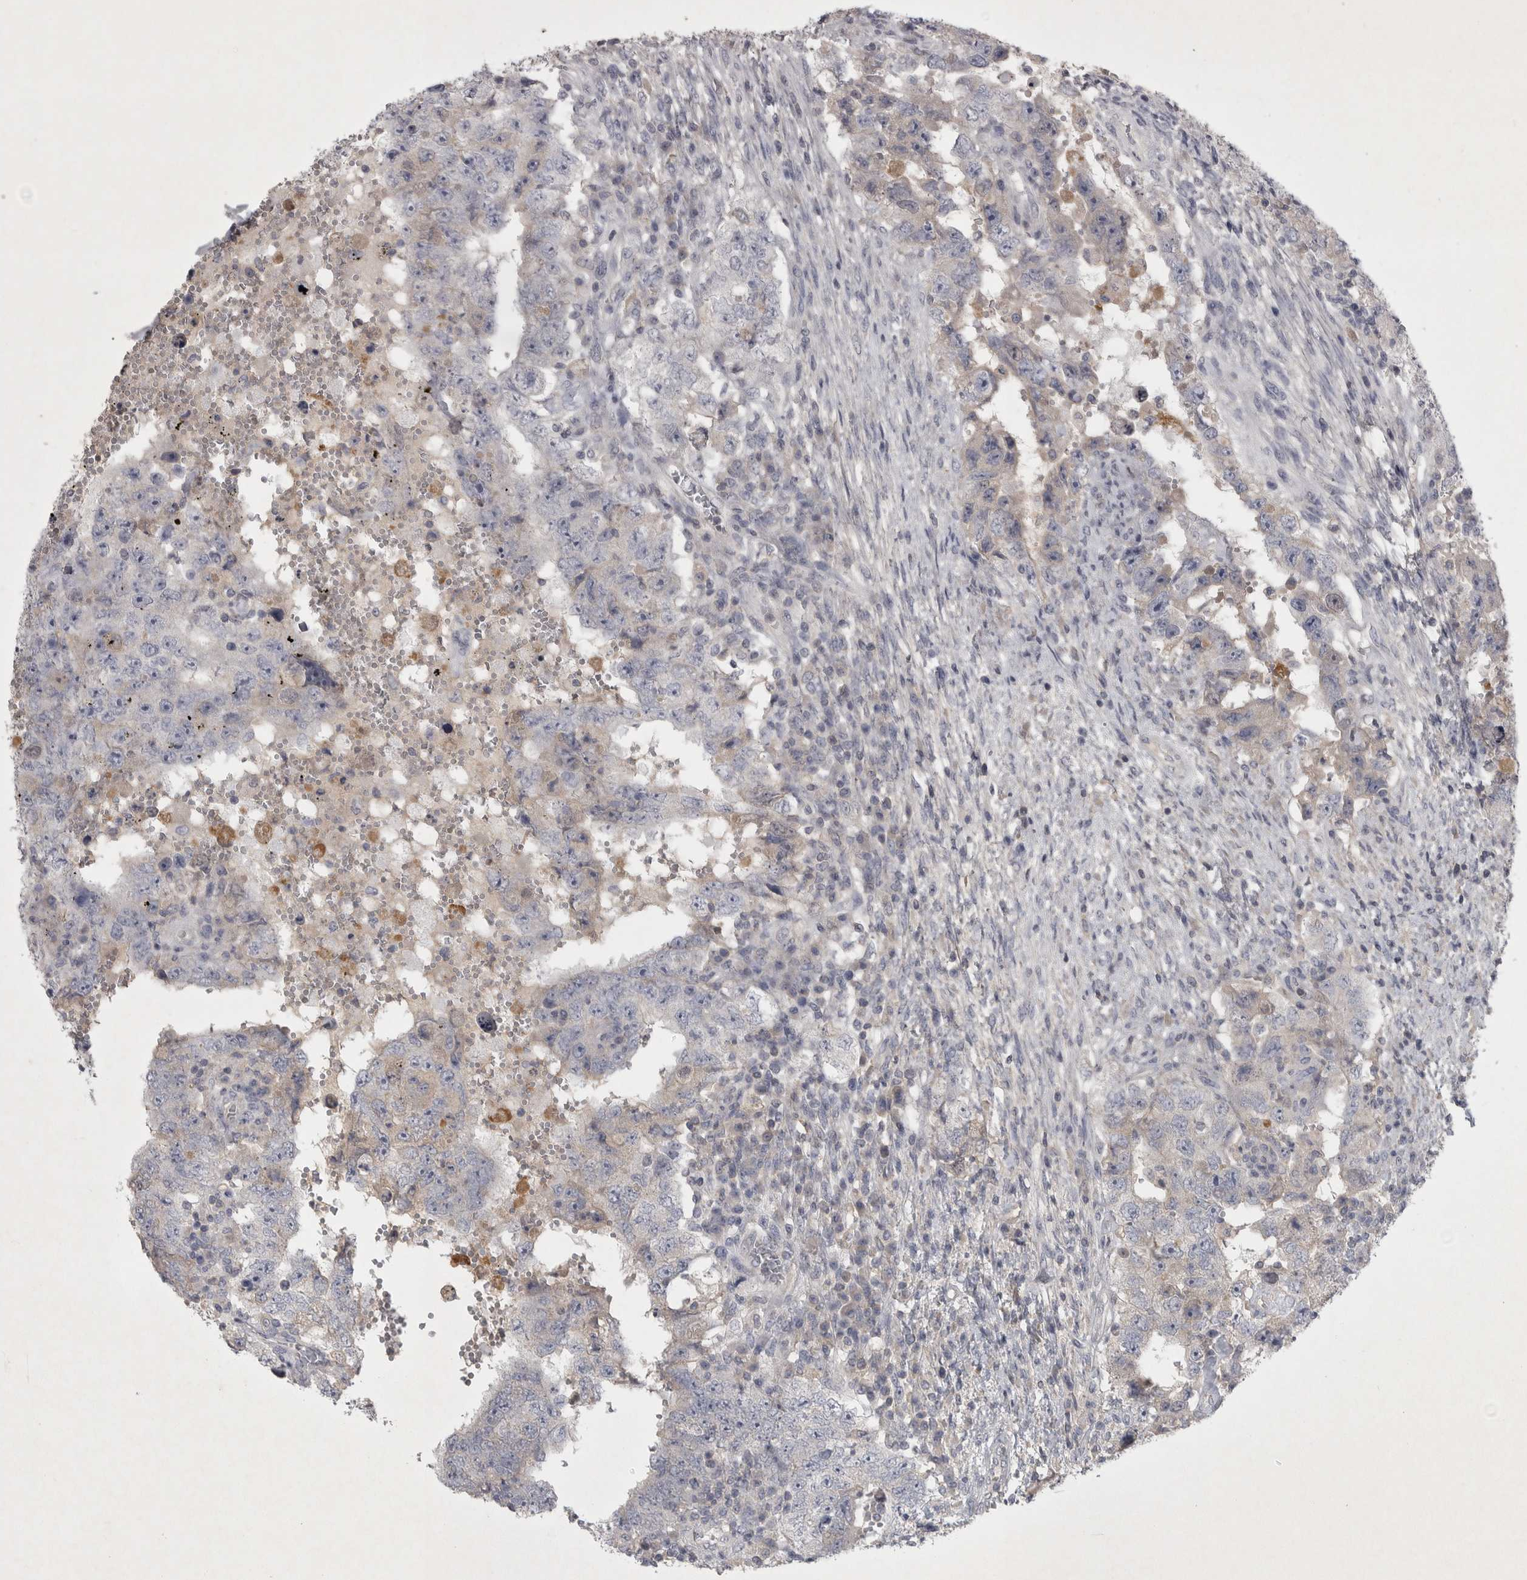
{"staining": {"intensity": "negative", "quantity": "none", "location": "none"}, "tissue": "testis cancer", "cell_type": "Tumor cells", "image_type": "cancer", "snomed": [{"axis": "morphology", "description": "Carcinoma, Embryonal, NOS"}, {"axis": "topography", "description": "Testis"}], "caption": "IHC image of neoplastic tissue: human embryonal carcinoma (testis) stained with DAB (3,3'-diaminobenzidine) shows no significant protein staining in tumor cells.", "gene": "ENPP7", "patient": {"sex": "male", "age": 26}}